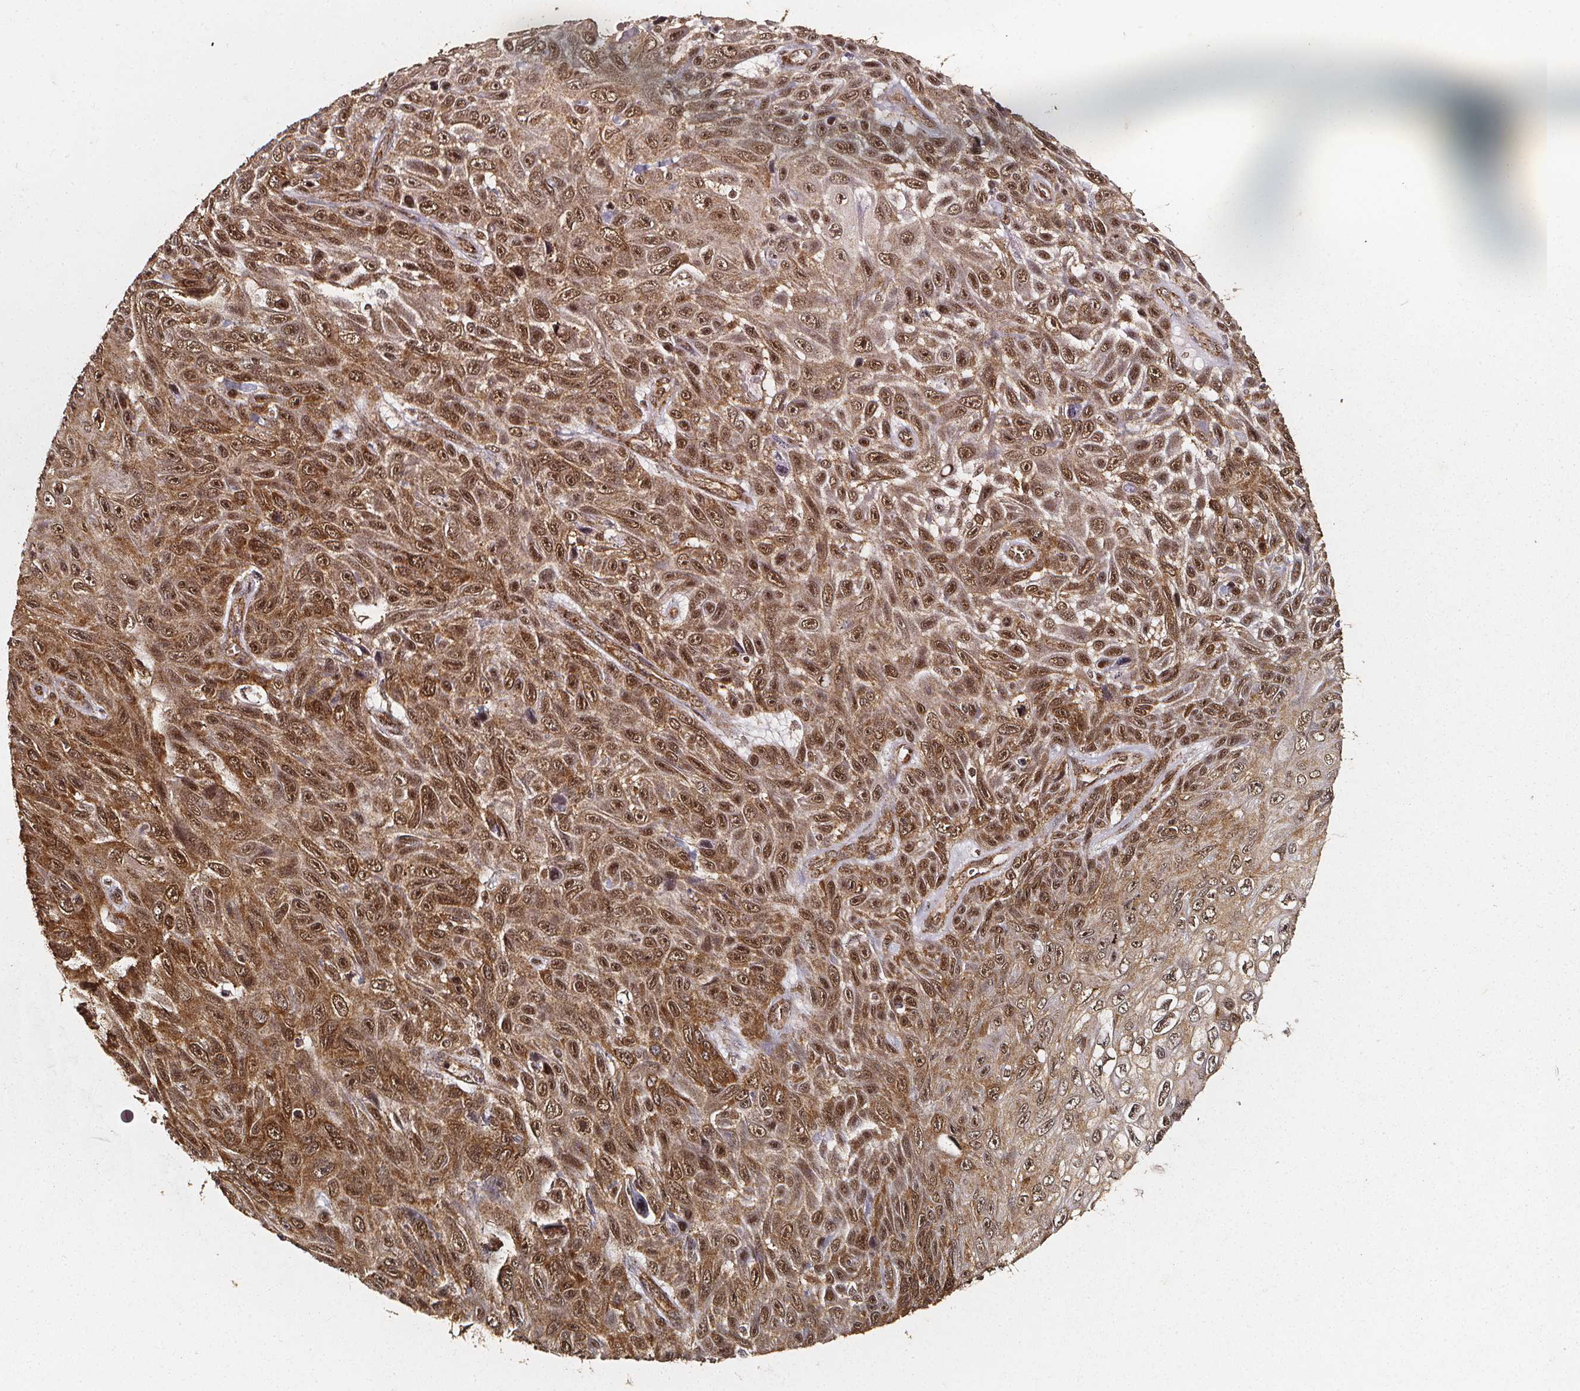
{"staining": {"intensity": "moderate", "quantity": ">75%", "location": "cytoplasmic/membranous,nuclear"}, "tissue": "skin cancer", "cell_type": "Tumor cells", "image_type": "cancer", "snomed": [{"axis": "morphology", "description": "Squamous cell carcinoma, NOS"}, {"axis": "topography", "description": "Skin"}], "caption": "Human skin cancer (squamous cell carcinoma) stained with a protein marker displays moderate staining in tumor cells.", "gene": "SMN1", "patient": {"sex": "male", "age": 82}}